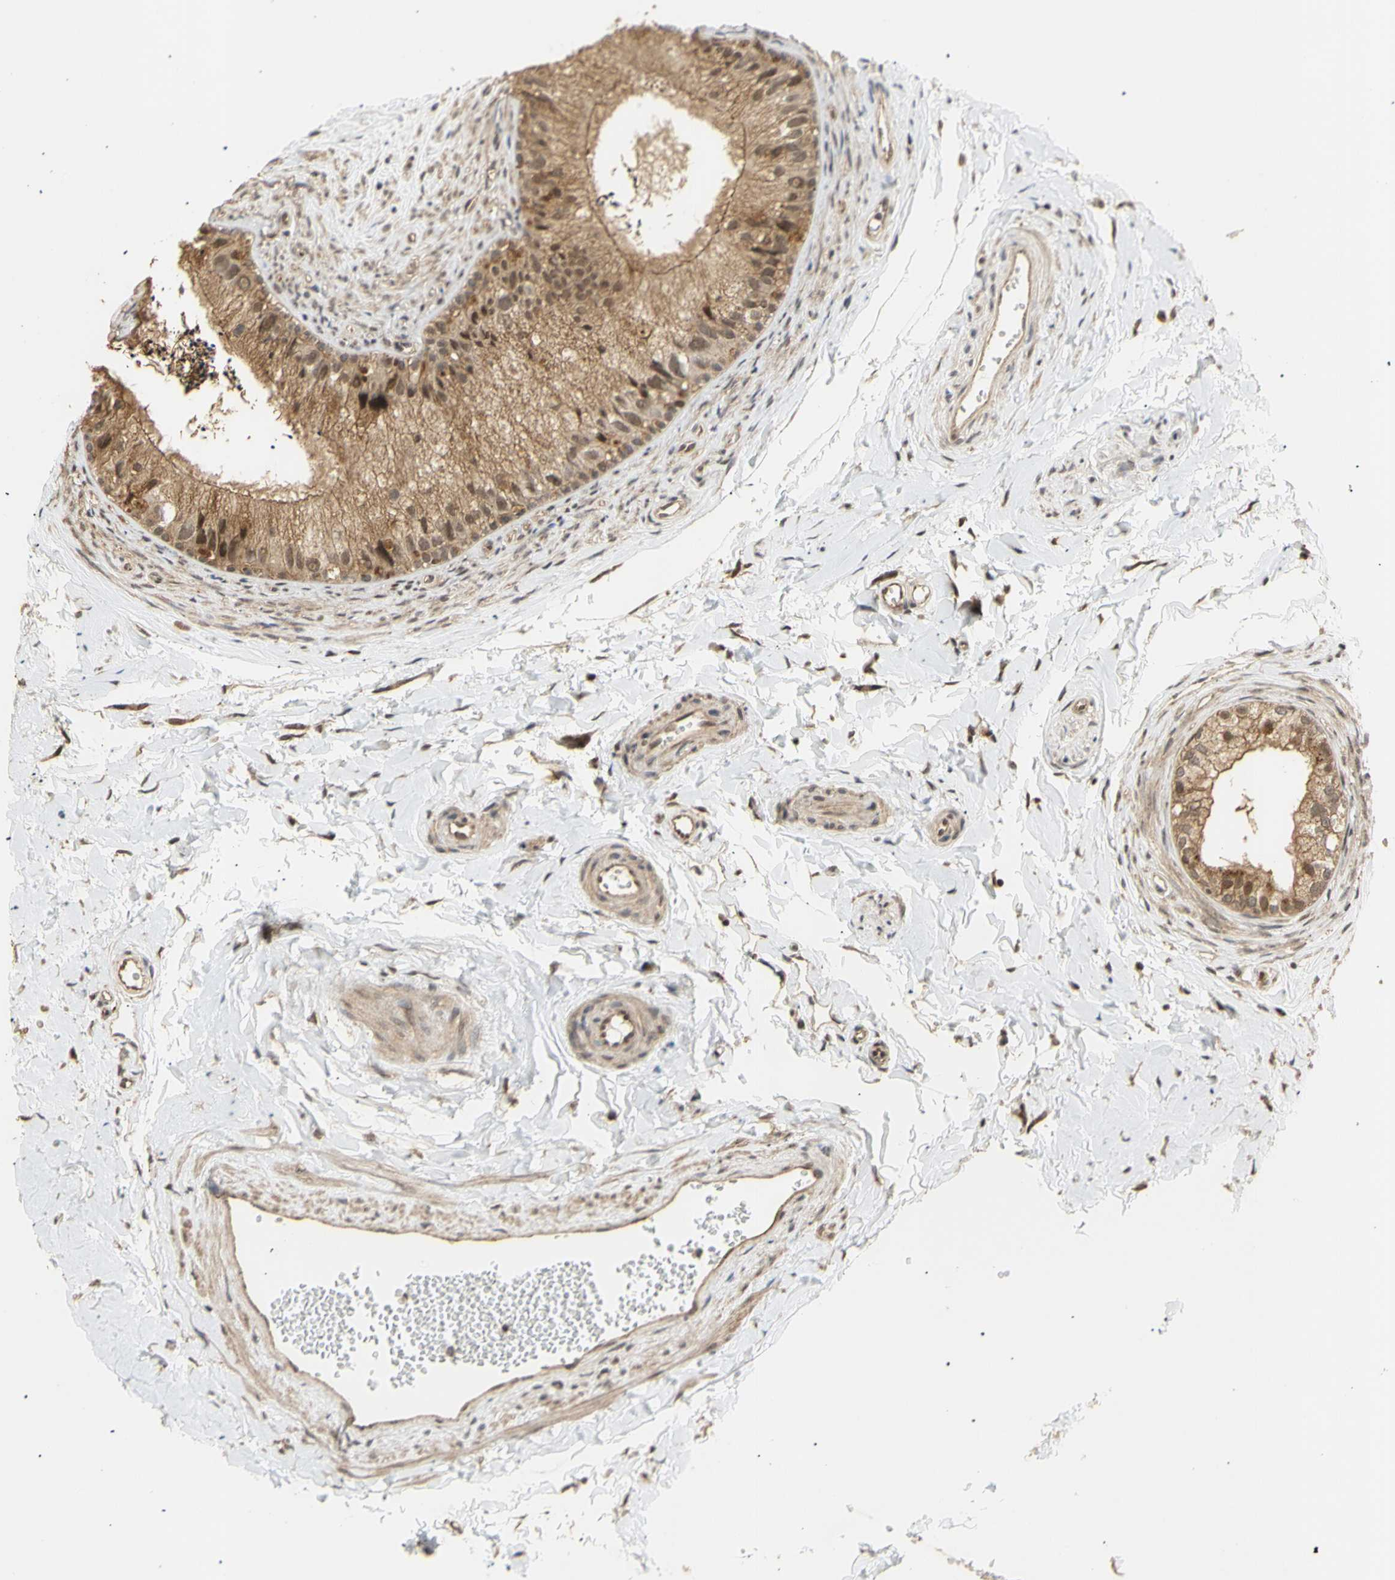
{"staining": {"intensity": "moderate", "quantity": ">75%", "location": "cytoplasmic/membranous,nuclear"}, "tissue": "epididymis", "cell_type": "Glandular cells", "image_type": "normal", "snomed": [{"axis": "morphology", "description": "Normal tissue, NOS"}, {"axis": "topography", "description": "Epididymis"}], "caption": "Epididymis stained for a protein (brown) exhibits moderate cytoplasmic/membranous,nuclear positive staining in about >75% of glandular cells.", "gene": "GTF2E2", "patient": {"sex": "male", "age": 56}}